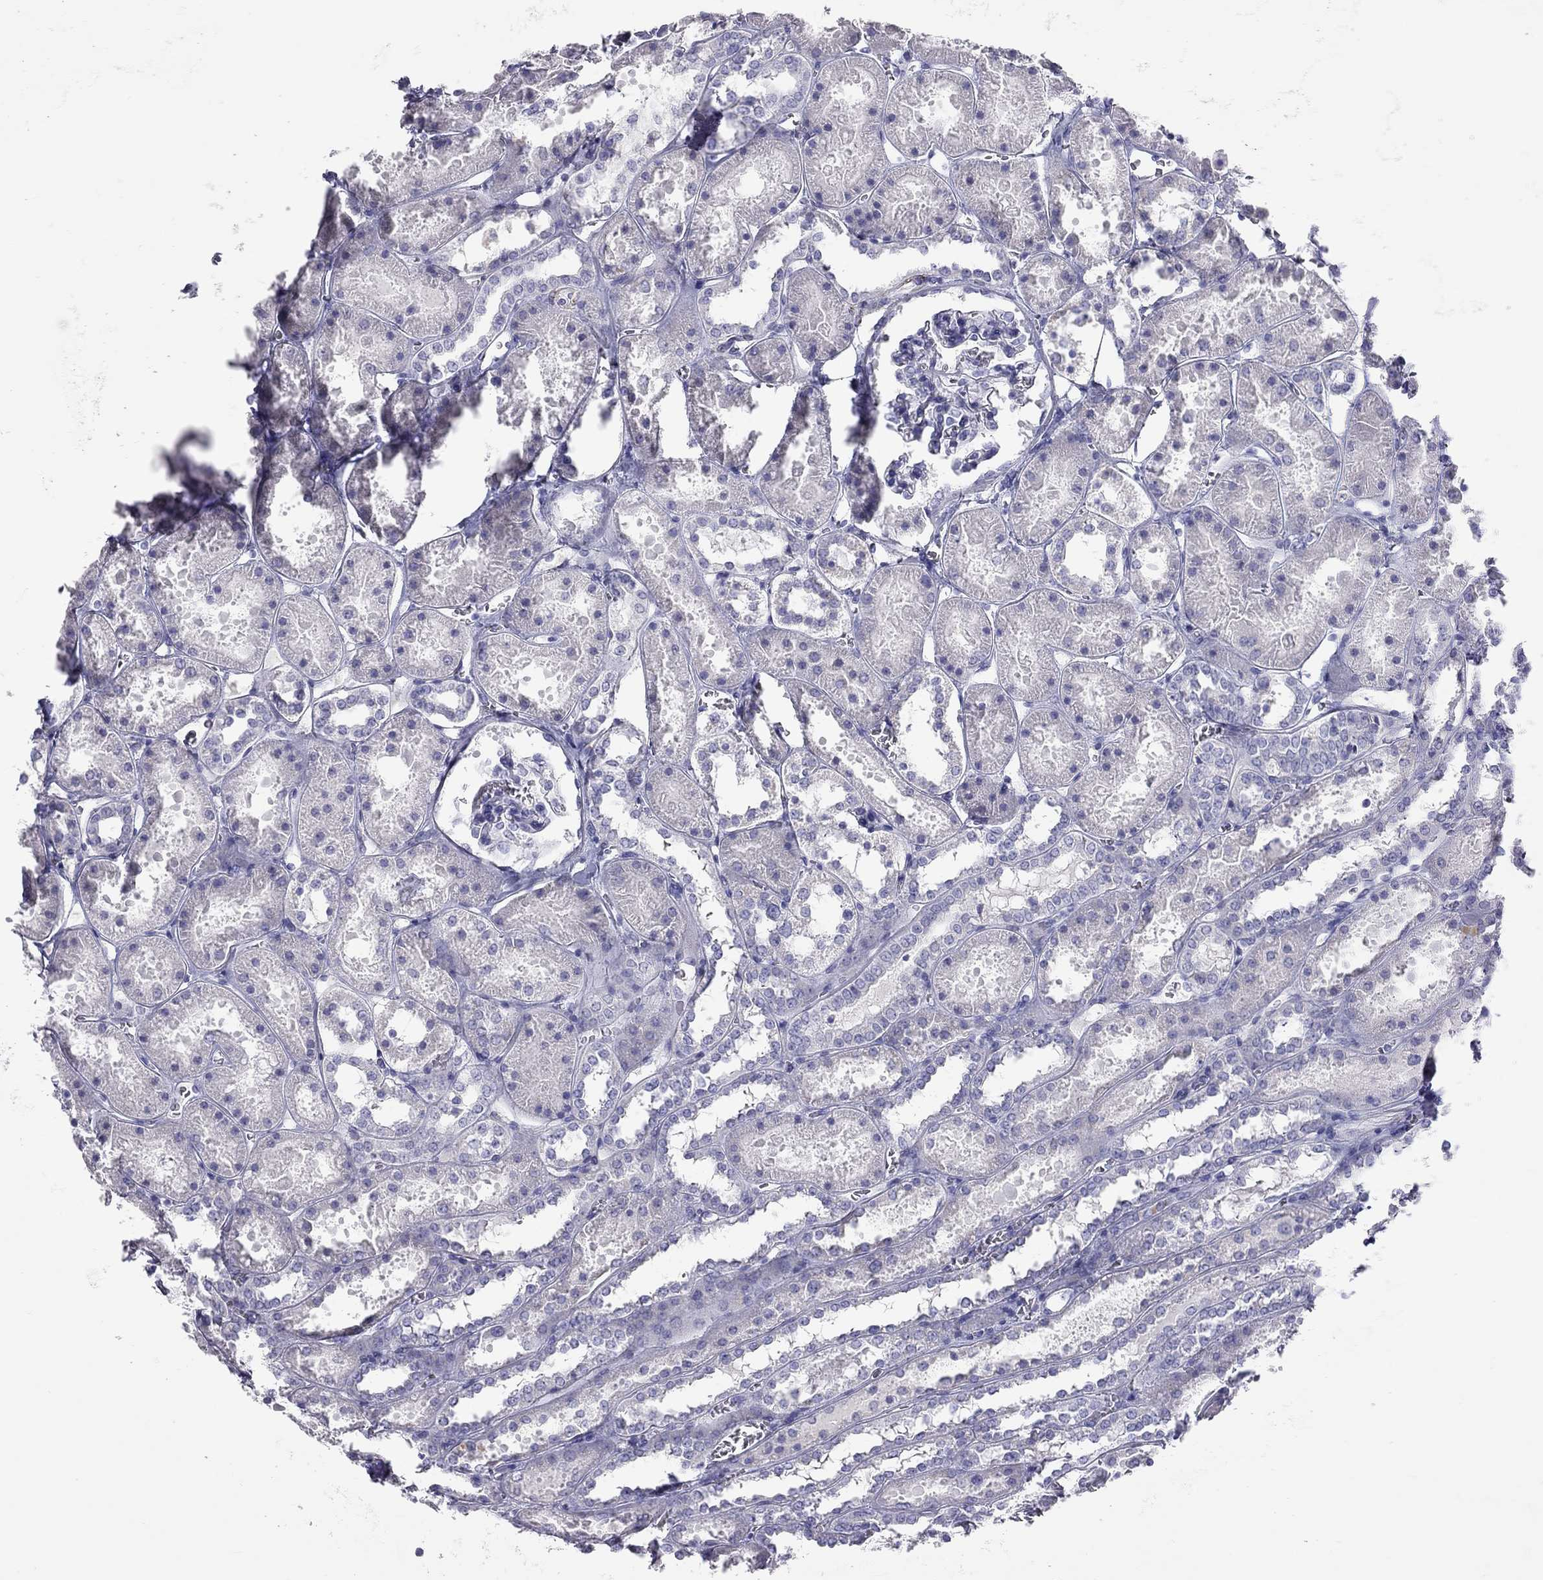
{"staining": {"intensity": "negative", "quantity": "none", "location": "none"}, "tissue": "kidney", "cell_type": "Cells in glomeruli", "image_type": "normal", "snomed": [{"axis": "morphology", "description": "Normal tissue, NOS"}, {"axis": "topography", "description": "Kidney"}], "caption": "High magnification brightfield microscopy of unremarkable kidney stained with DAB (3,3'-diaminobenzidine) (brown) and counterstained with hematoxylin (blue): cells in glomeruli show no significant staining.", "gene": "STAG3", "patient": {"sex": "female", "age": 41}}